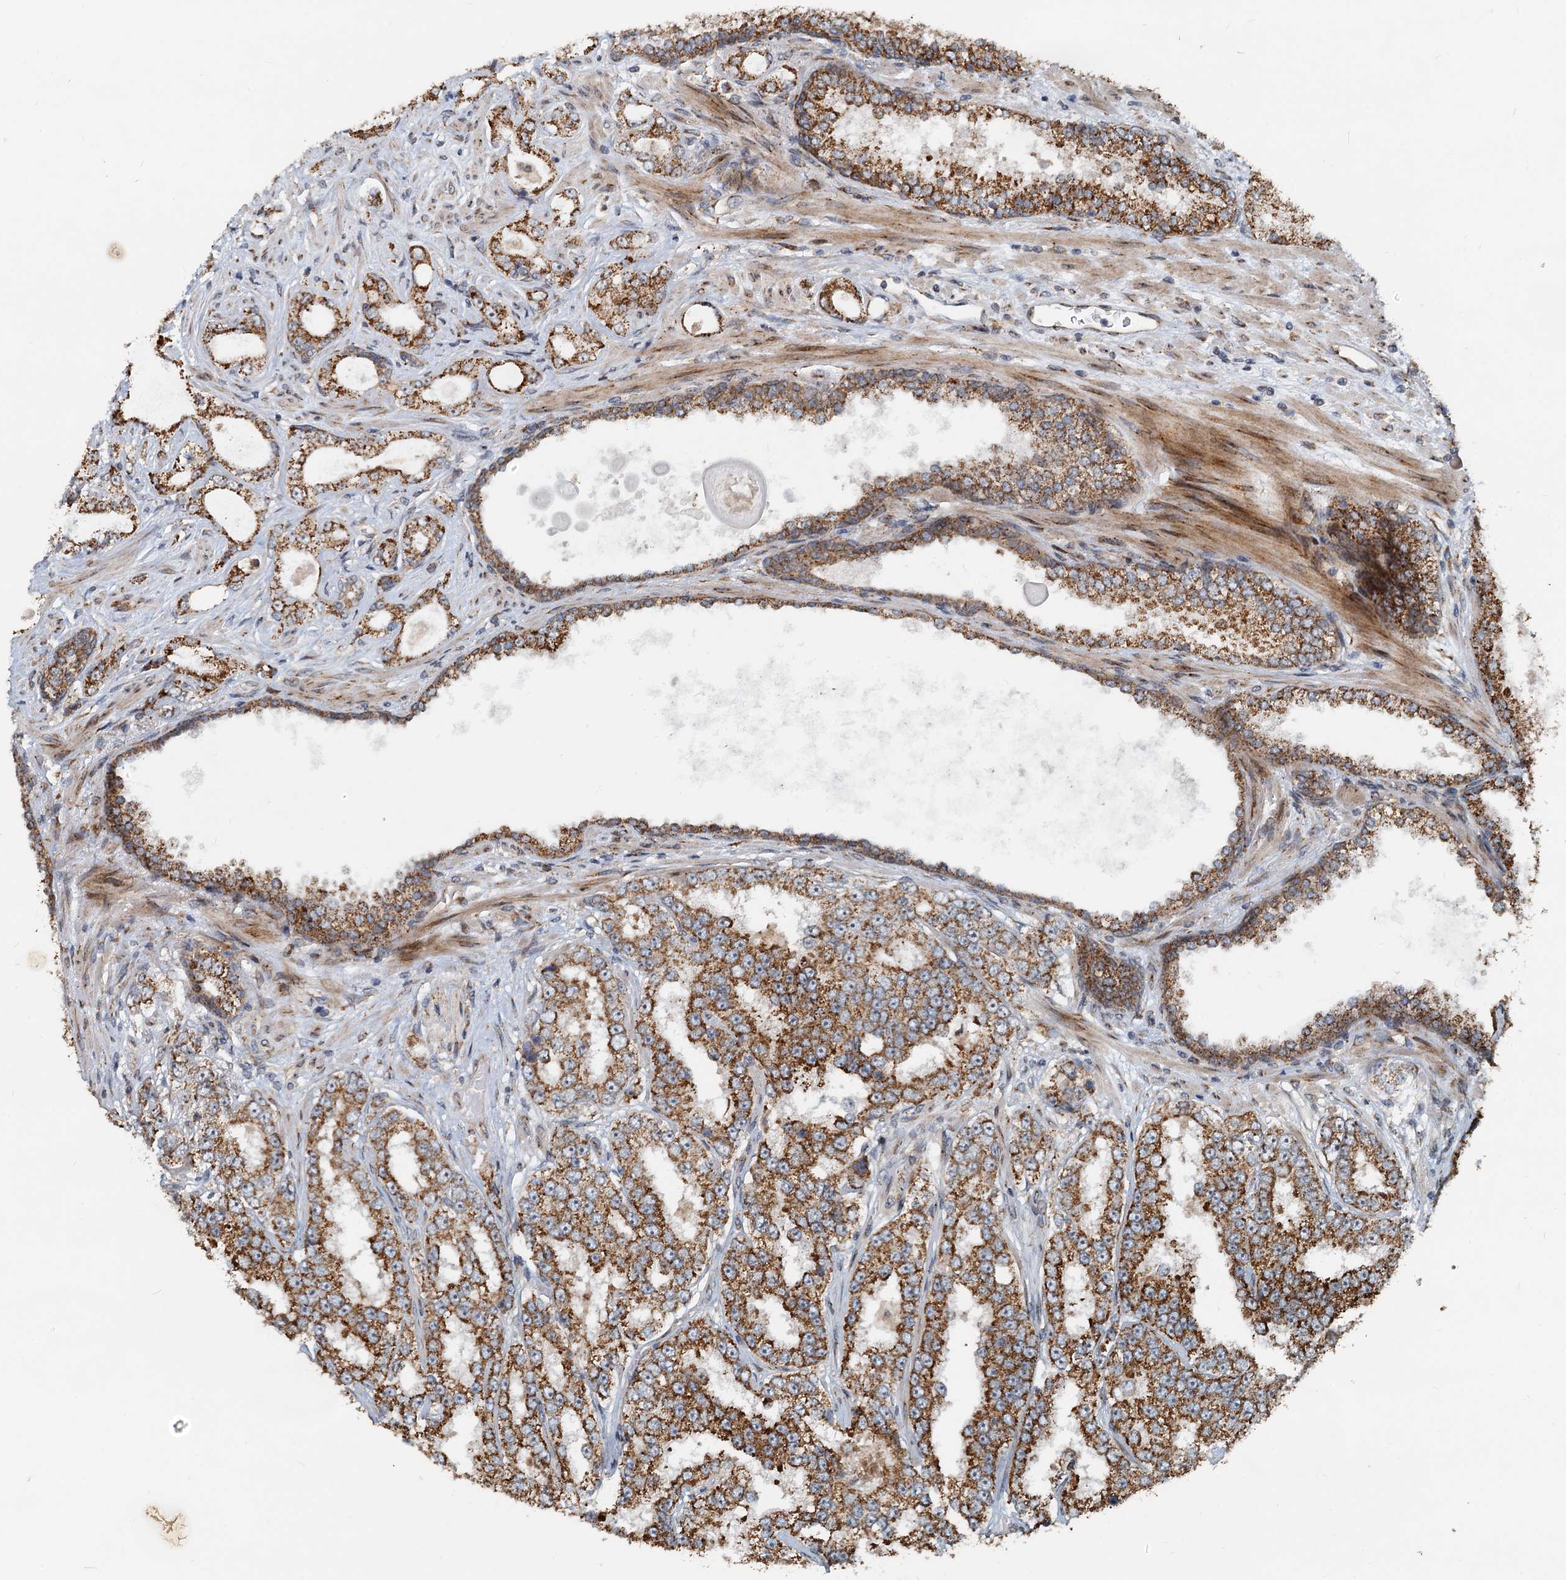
{"staining": {"intensity": "moderate", "quantity": ">75%", "location": "cytoplasmic/membranous"}, "tissue": "prostate cancer", "cell_type": "Tumor cells", "image_type": "cancer", "snomed": [{"axis": "morphology", "description": "Normal tissue, NOS"}, {"axis": "morphology", "description": "Adenocarcinoma, High grade"}, {"axis": "topography", "description": "Prostate"}], "caption": "Protein expression analysis of human prostate high-grade adenocarcinoma reveals moderate cytoplasmic/membranous positivity in about >75% of tumor cells. The protein is stained brown, and the nuclei are stained in blue (DAB (3,3'-diaminobenzidine) IHC with brightfield microscopy, high magnification).", "gene": "CEP68", "patient": {"sex": "male", "age": 83}}